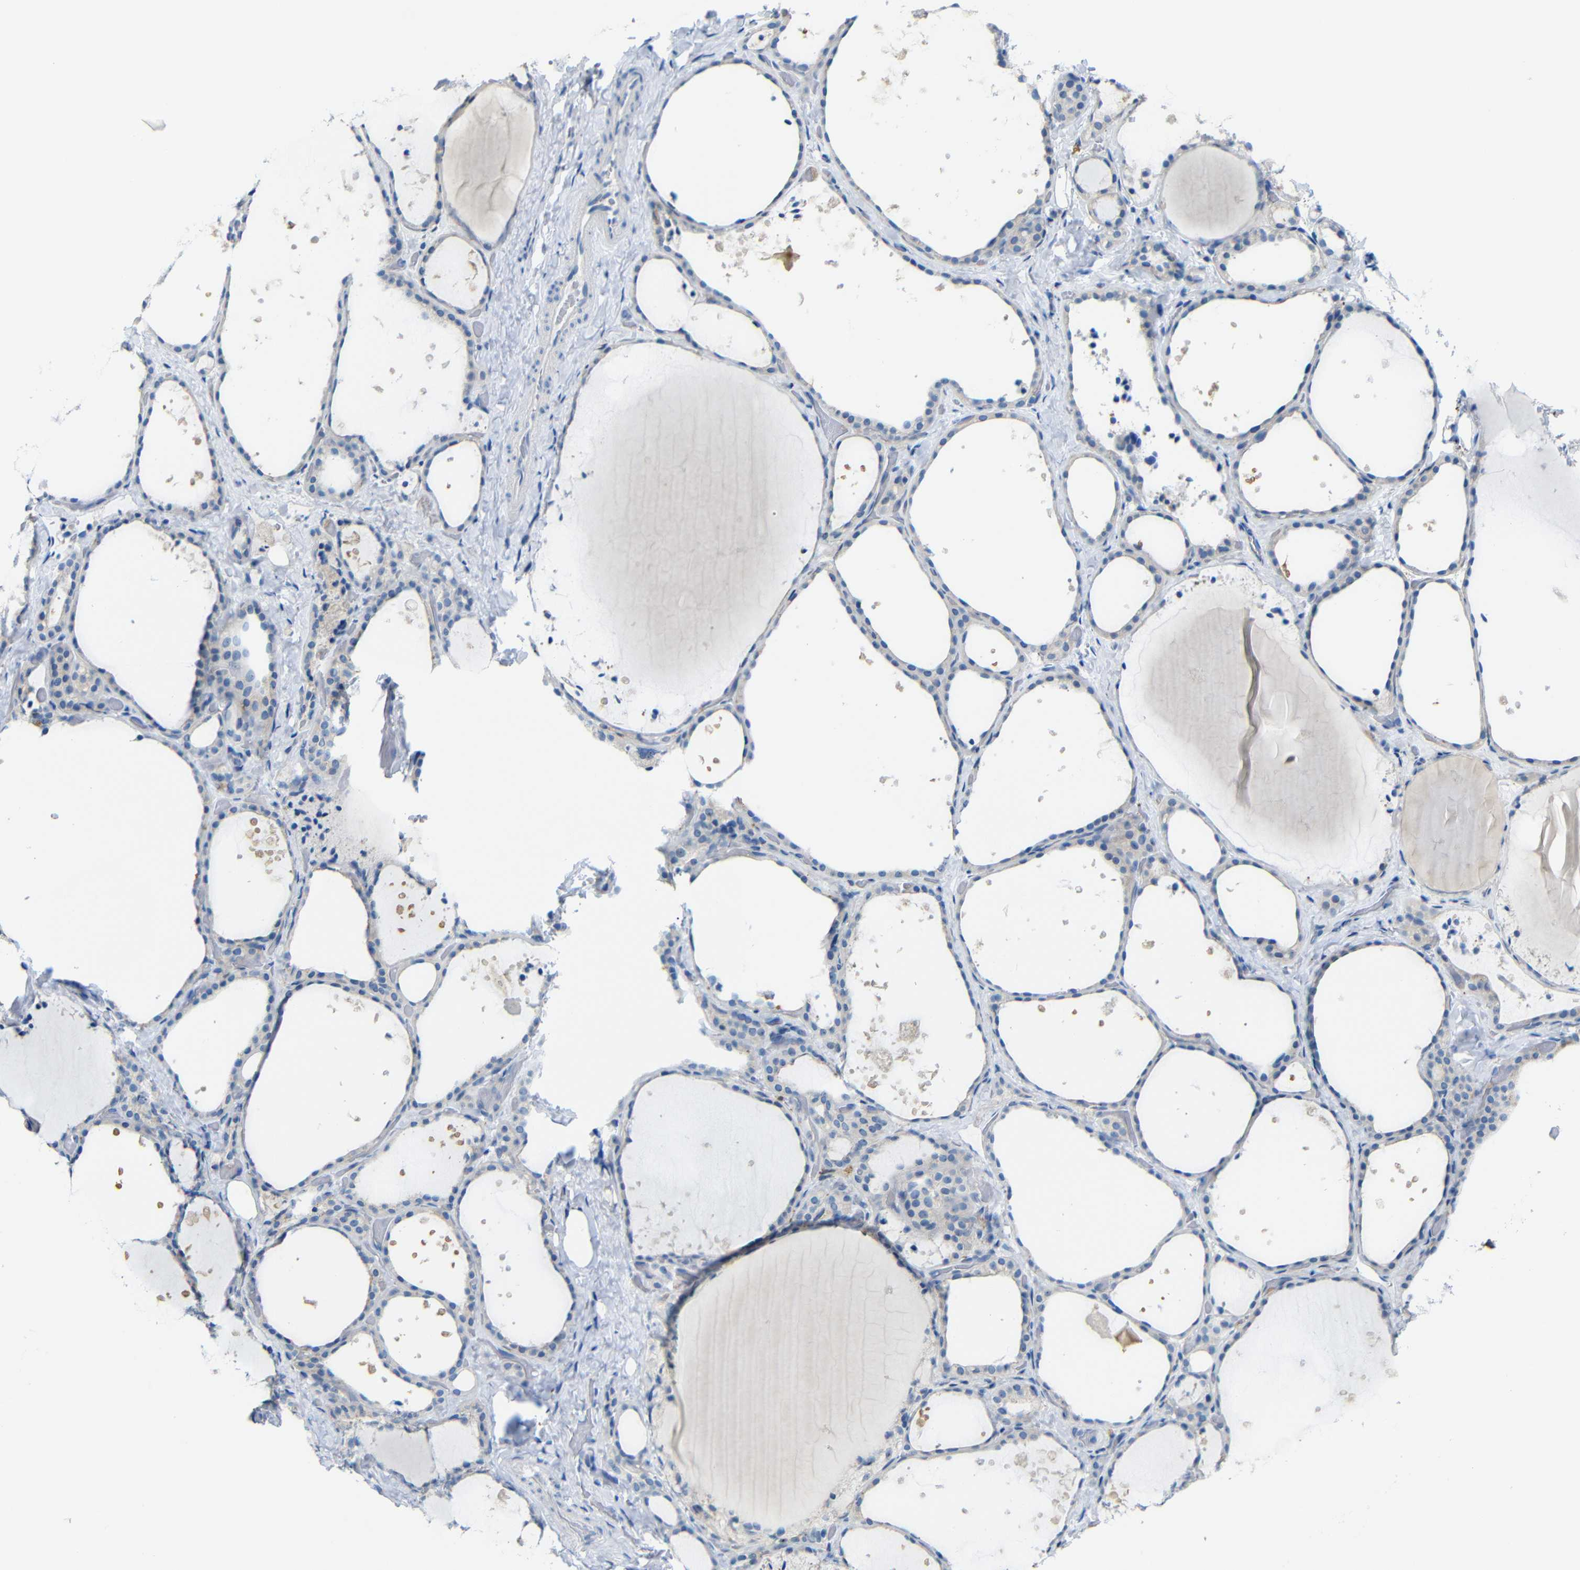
{"staining": {"intensity": "weak", "quantity": "<25%", "location": "cytoplasmic/membranous"}, "tissue": "thyroid gland", "cell_type": "Glandular cells", "image_type": "normal", "snomed": [{"axis": "morphology", "description": "Normal tissue, NOS"}, {"axis": "topography", "description": "Thyroid gland"}], "caption": "The immunohistochemistry photomicrograph has no significant positivity in glandular cells of thyroid gland. Brightfield microscopy of IHC stained with DAB (brown) and hematoxylin (blue), captured at high magnification.", "gene": "C1orf210", "patient": {"sex": "female", "age": 44}}